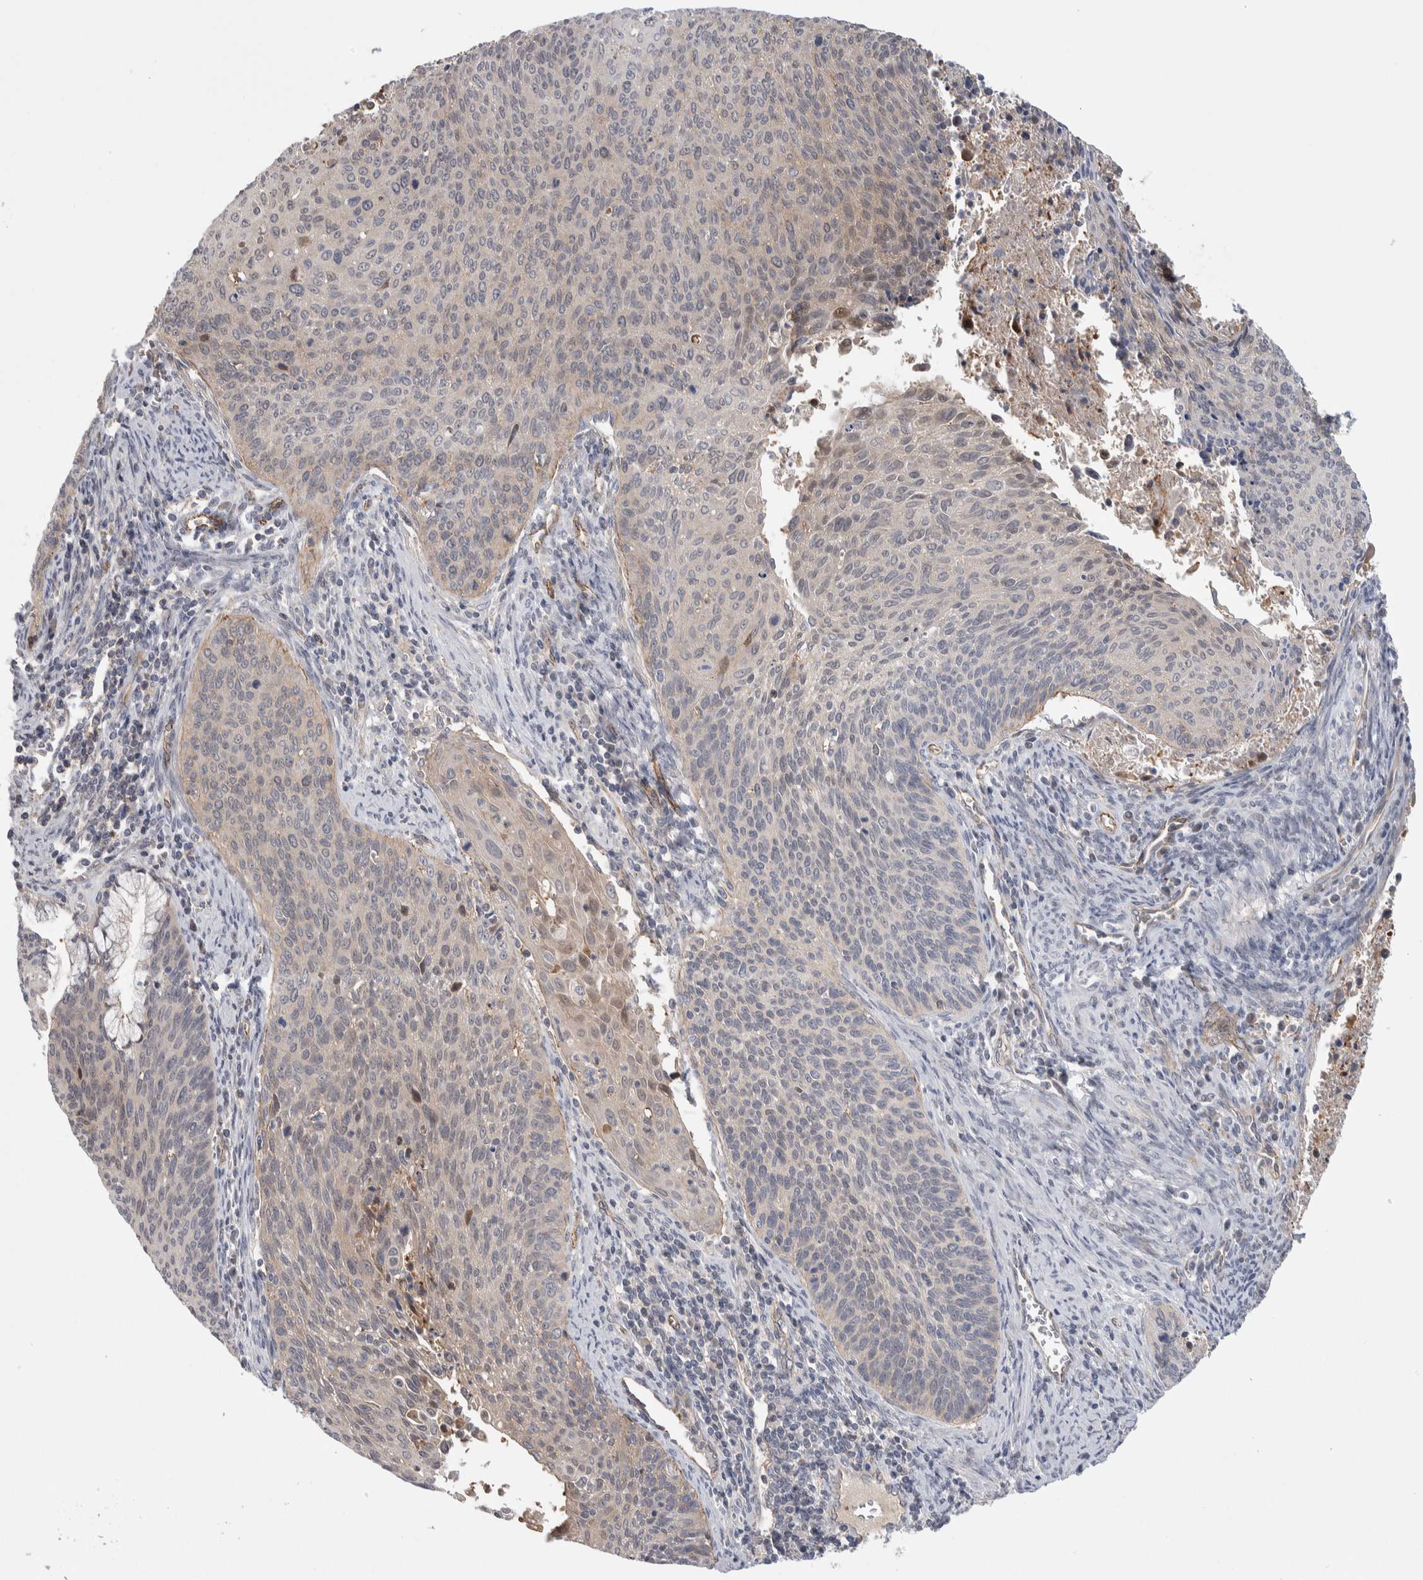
{"staining": {"intensity": "weak", "quantity": "<25%", "location": "cytoplasmic/membranous"}, "tissue": "cervical cancer", "cell_type": "Tumor cells", "image_type": "cancer", "snomed": [{"axis": "morphology", "description": "Squamous cell carcinoma, NOS"}, {"axis": "topography", "description": "Cervix"}], "caption": "This histopathology image is of cervical cancer stained with IHC to label a protein in brown with the nuclei are counter-stained blue. There is no positivity in tumor cells.", "gene": "ZNF862", "patient": {"sex": "female", "age": 55}}